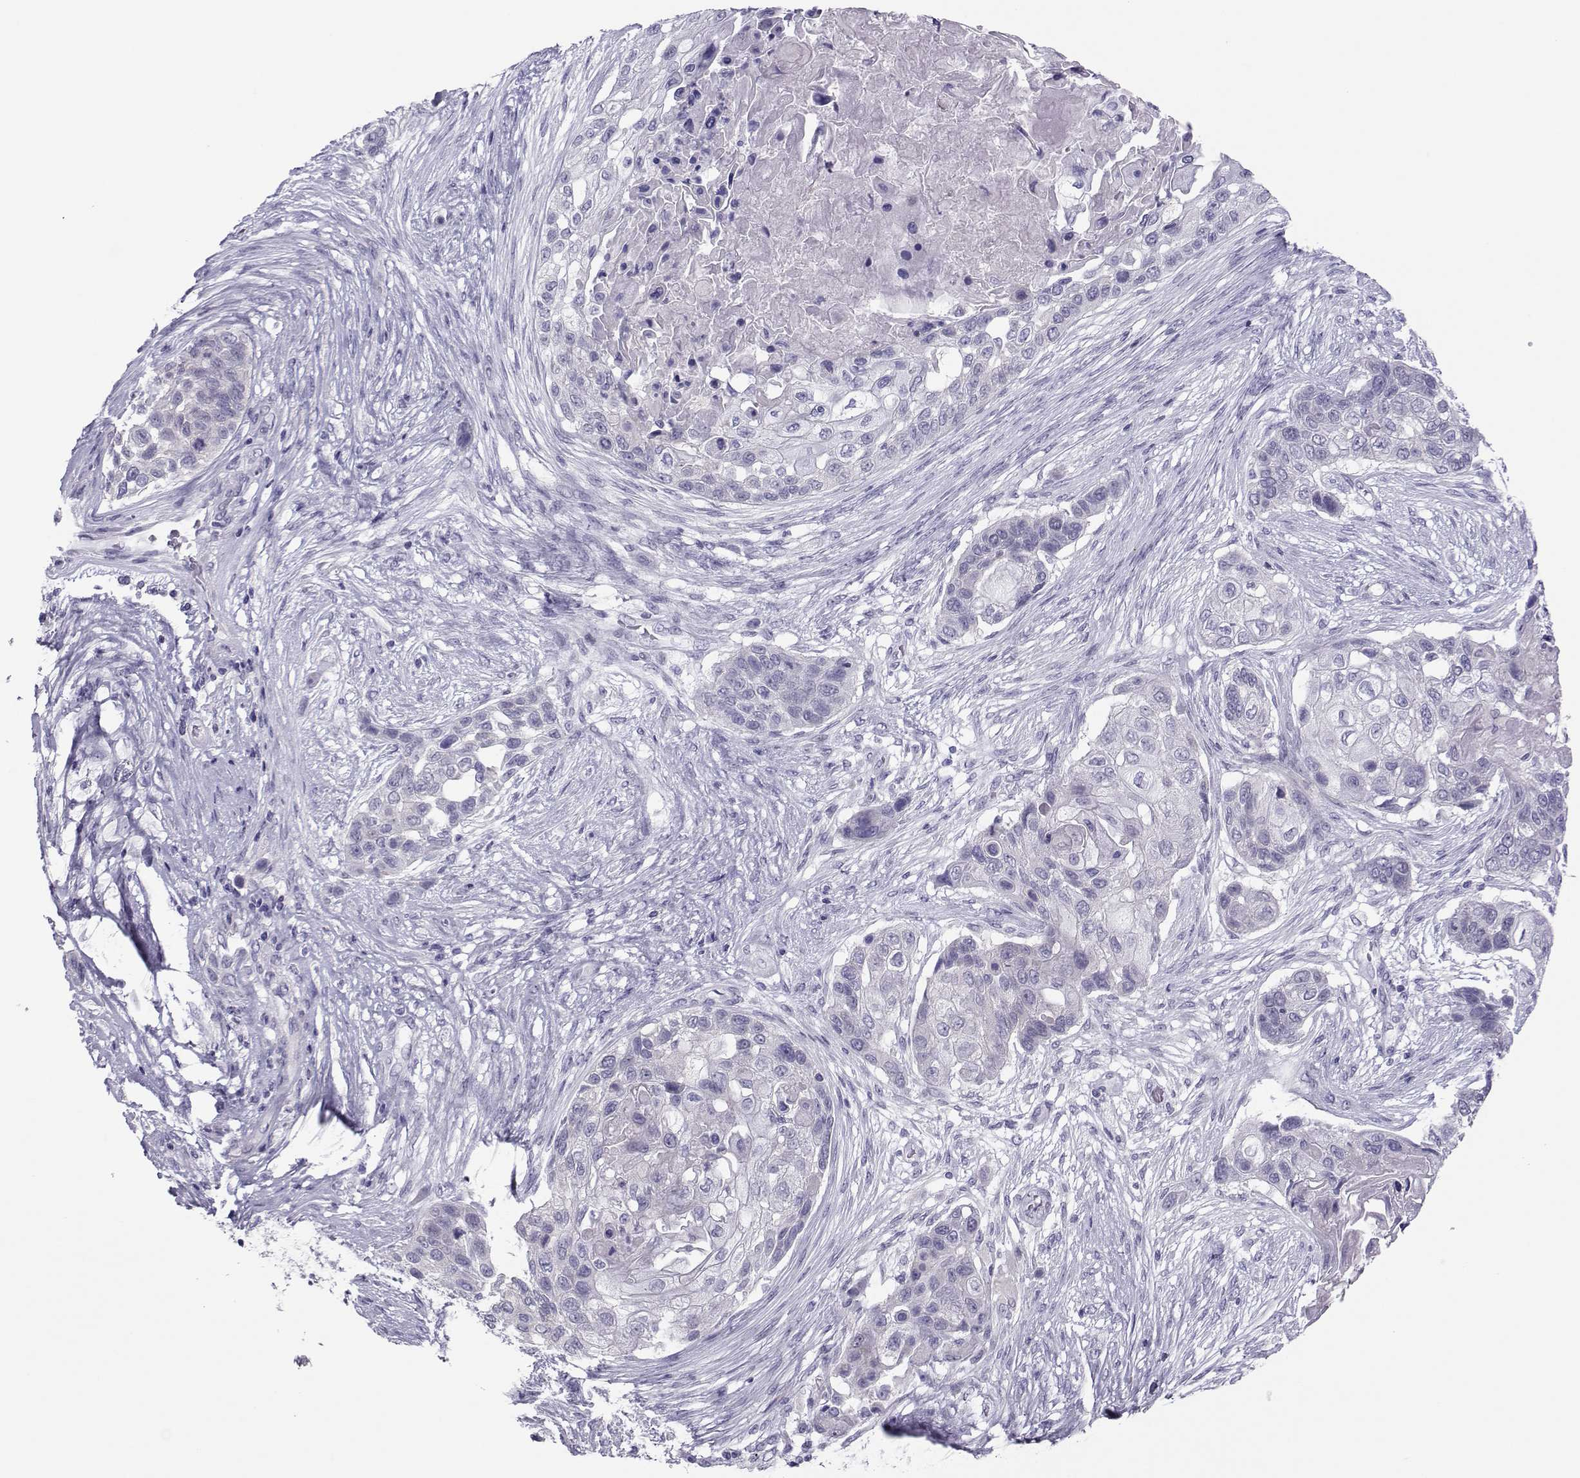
{"staining": {"intensity": "negative", "quantity": "none", "location": "none"}, "tissue": "lung cancer", "cell_type": "Tumor cells", "image_type": "cancer", "snomed": [{"axis": "morphology", "description": "Squamous cell carcinoma, NOS"}, {"axis": "topography", "description": "Lung"}], "caption": "High power microscopy image of an immunohistochemistry (IHC) photomicrograph of lung squamous cell carcinoma, revealing no significant staining in tumor cells. The staining was performed using DAB (3,3'-diaminobenzidine) to visualize the protein expression in brown, while the nuclei were stained in blue with hematoxylin (Magnification: 20x).", "gene": "TRPM7", "patient": {"sex": "male", "age": 69}}